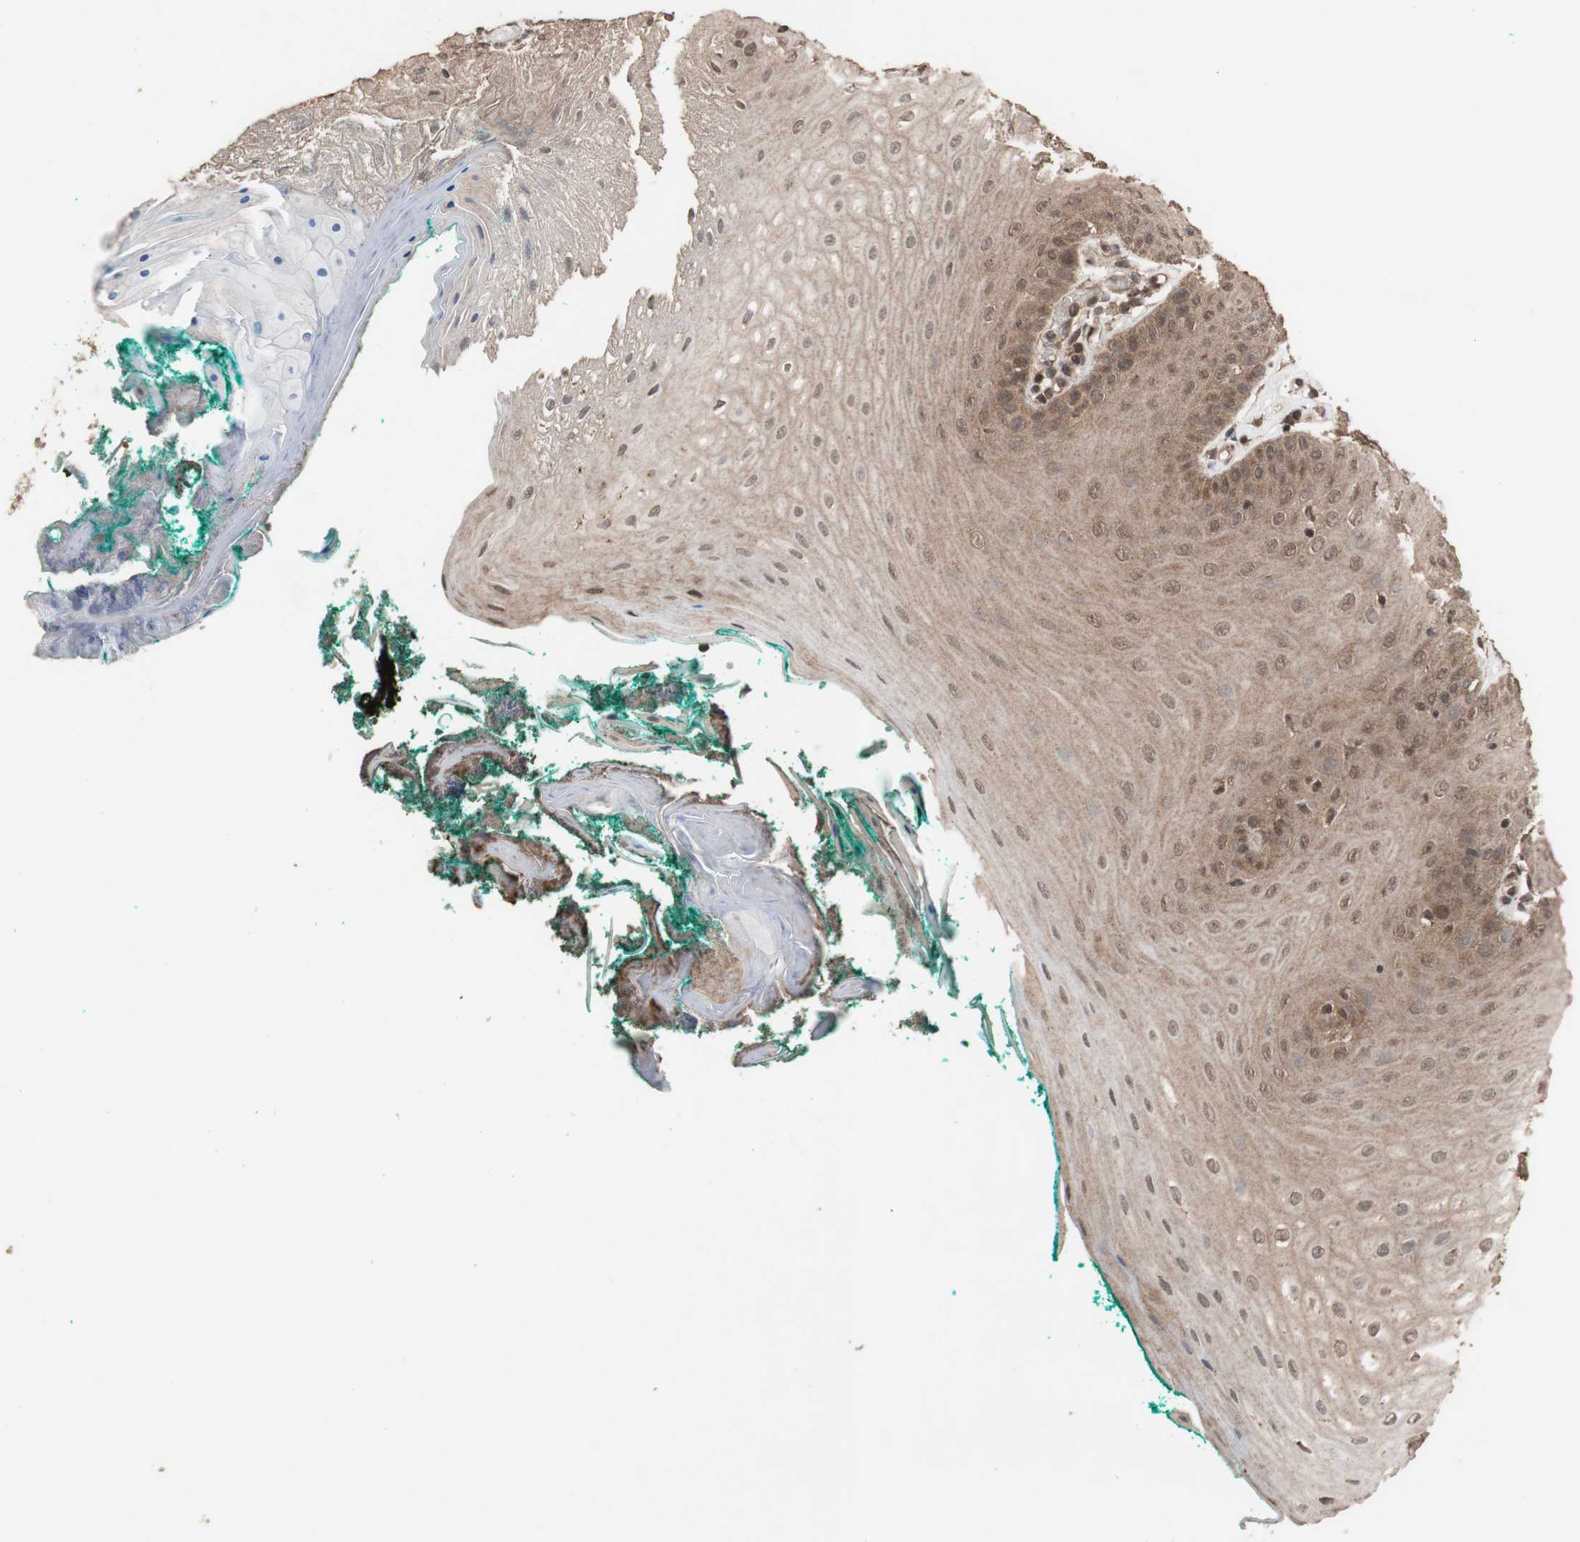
{"staining": {"intensity": "moderate", "quantity": "25%-75%", "location": "cytoplasmic/membranous"}, "tissue": "oral mucosa", "cell_type": "Squamous epithelial cells", "image_type": "normal", "snomed": [{"axis": "morphology", "description": "Normal tissue, NOS"}, {"axis": "topography", "description": "Skeletal muscle"}, {"axis": "topography", "description": "Oral tissue"}], "caption": "Normal oral mucosa was stained to show a protein in brown. There is medium levels of moderate cytoplasmic/membranous positivity in about 25%-75% of squamous epithelial cells. The staining was performed using DAB, with brown indicating positive protein expression. Nuclei are stained blue with hematoxylin.", "gene": "KANSL1", "patient": {"sex": "male", "age": 58}}